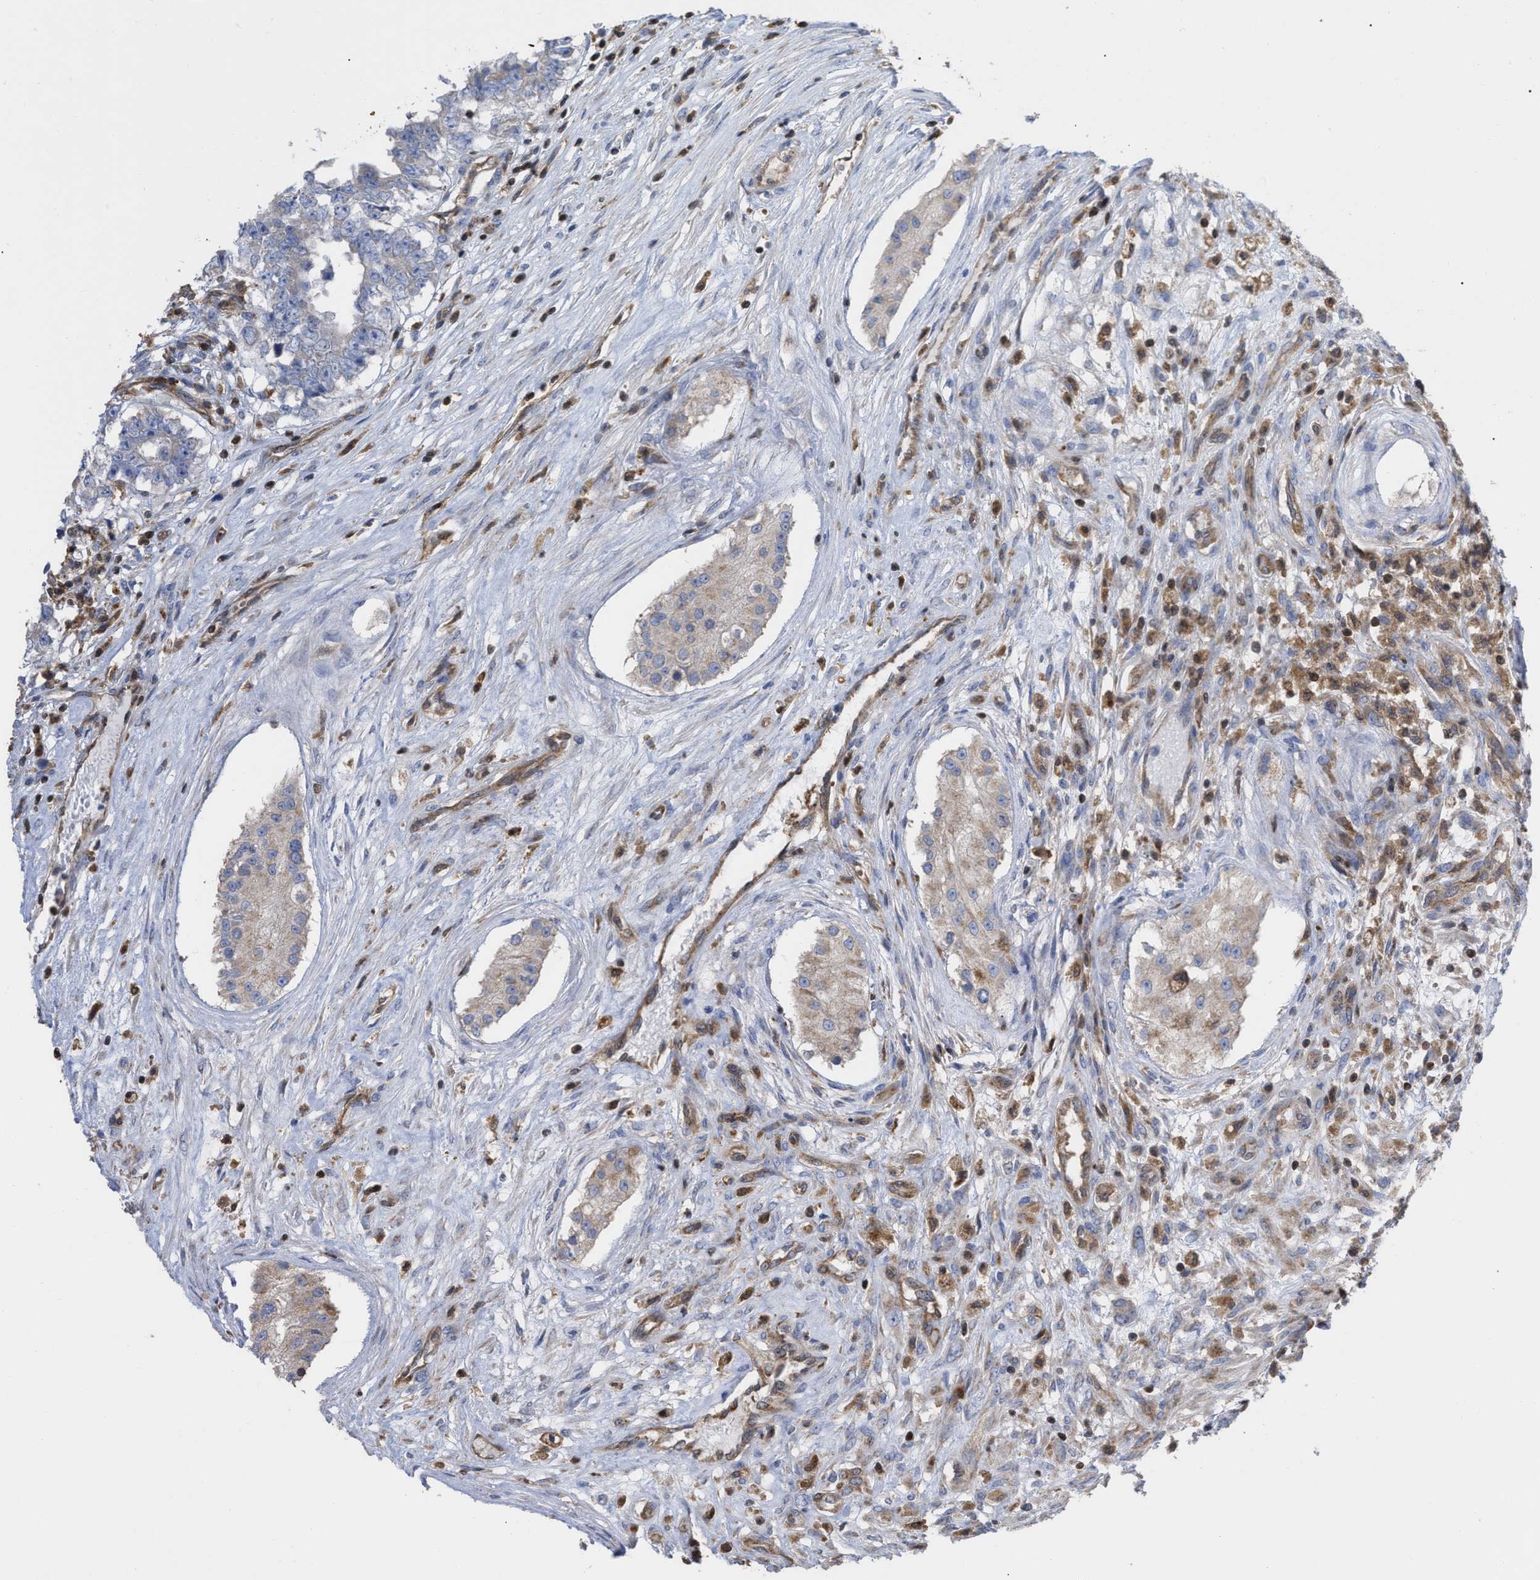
{"staining": {"intensity": "weak", "quantity": "<25%", "location": "cytoplasmic/membranous"}, "tissue": "testis cancer", "cell_type": "Tumor cells", "image_type": "cancer", "snomed": [{"axis": "morphology", "description": "Carcinoma, Embryonal, NOS"}, {"axis": "topography", "description": "Testis"}], "caption": "Immunohistochemistry (IHC) of human testis cancer (embryonal carcinoma) demonstrates no positivity in tumor cells. (Brightfield microscopy of DAB immunohistochemistry (IHC) at high magnification).", "gene": "GIMAP4", "patient": {"sex": "male", "age": 25}}